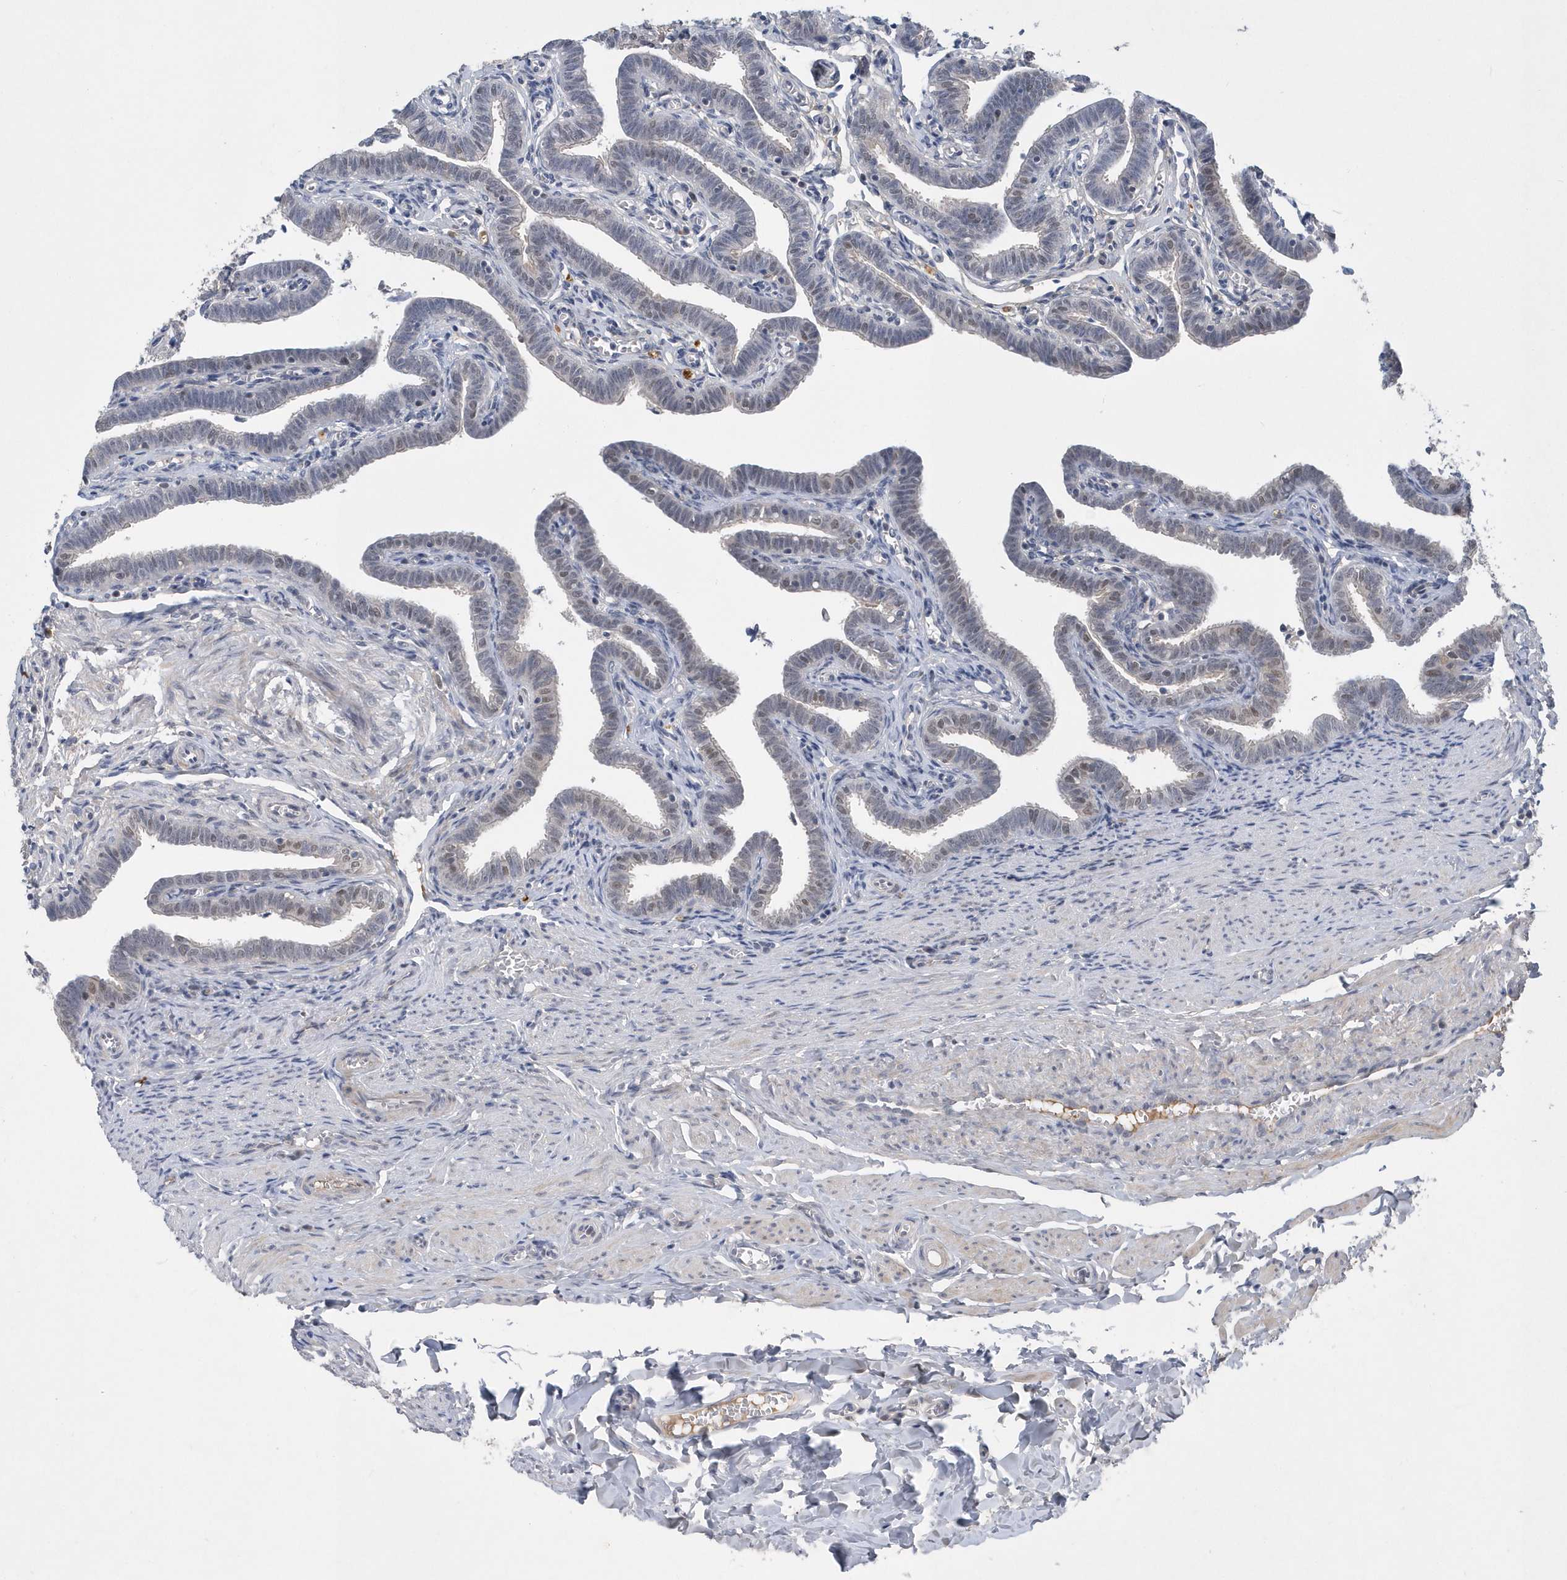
{"staining": {"intensity": "moderate", "quantity": "<25%", "location": "nuclear"}, "tissue": "fallopian tube", "cell_type": "Glandular cells", "image_type": "normal", "snomed": [{"axis": "morphology", "description": "Normal tissue, NOS"}, {"axis": "topography", "description": "Fallopian tube"}], "caption": "Immunohistochemistry (IHC) micrograph of normal fallopian tube: fallopian tube stained using immunohistochemistry displays low levels of moderate protein expression localized specifically in the nuclear of glandular cells, appearing as a nuclear brown color.", "gene": "FAM217A", "patient": {"sex": "female", "age": 36}}